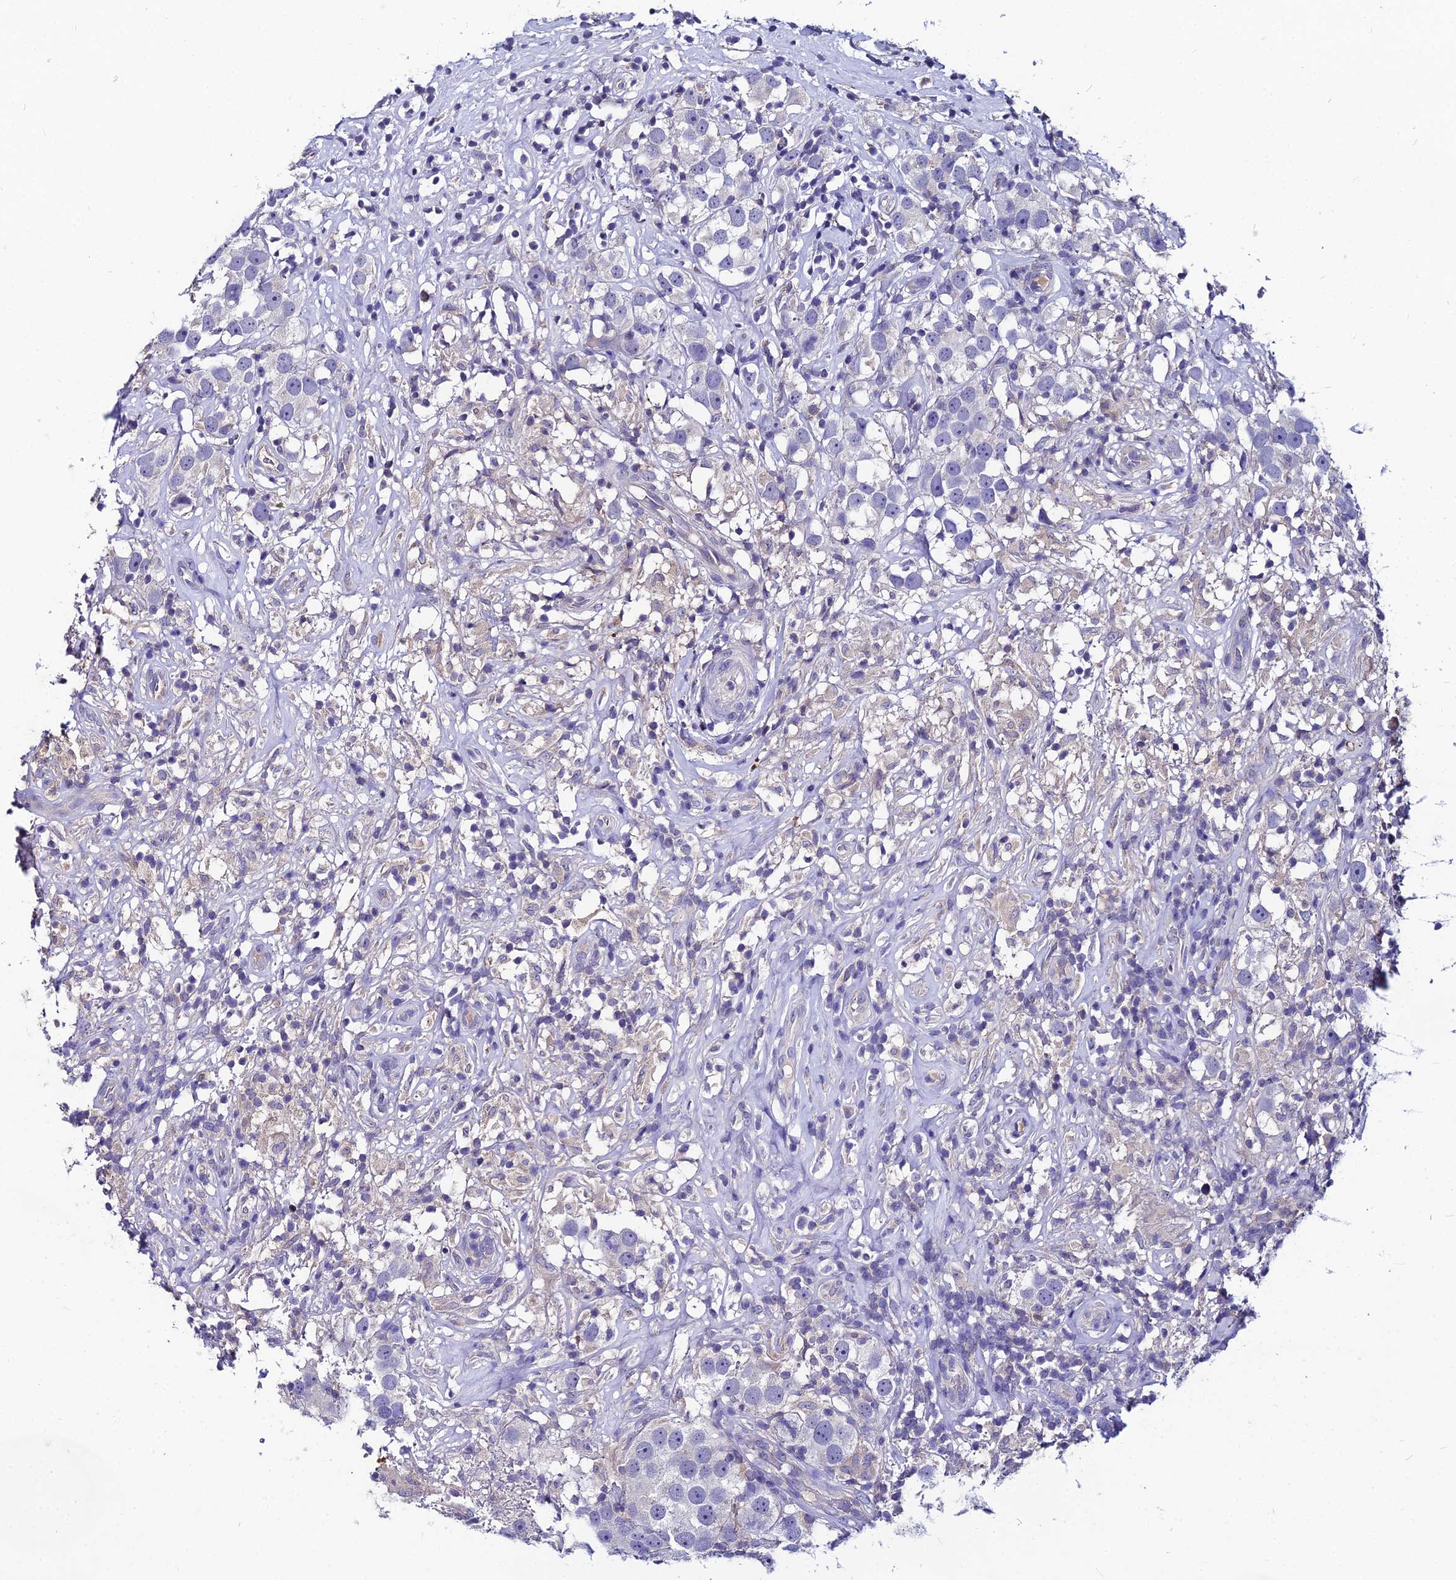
{"staining": {"intensity": "negative", "quantity": "none", "location": "none"}, "tissue": "testis cancer", "cell_type": "Tumor cells", "image_type": "cancer", "snomed": [{"axis": "morphology", "description": "Seminoma, NOS"}, {"axis": "topography", "description": "Testis"}], "caption": "High magnification brightfield microscopy of seminoma (testis) stained with DAB (3,3'-diaminobenzidine) (brown) and counterstained with hematoxylin (blue): tumor cells show no significant positivity. (Stains: DAB (3,3'-diaminobenzidine) immunohistochemistry (IHC) with hematoxylin counter stain, Microscopy: brightfield microscopy at high magnification).", "gene": "LGALS7", "patient": {"sex": "male", "age": 49}}